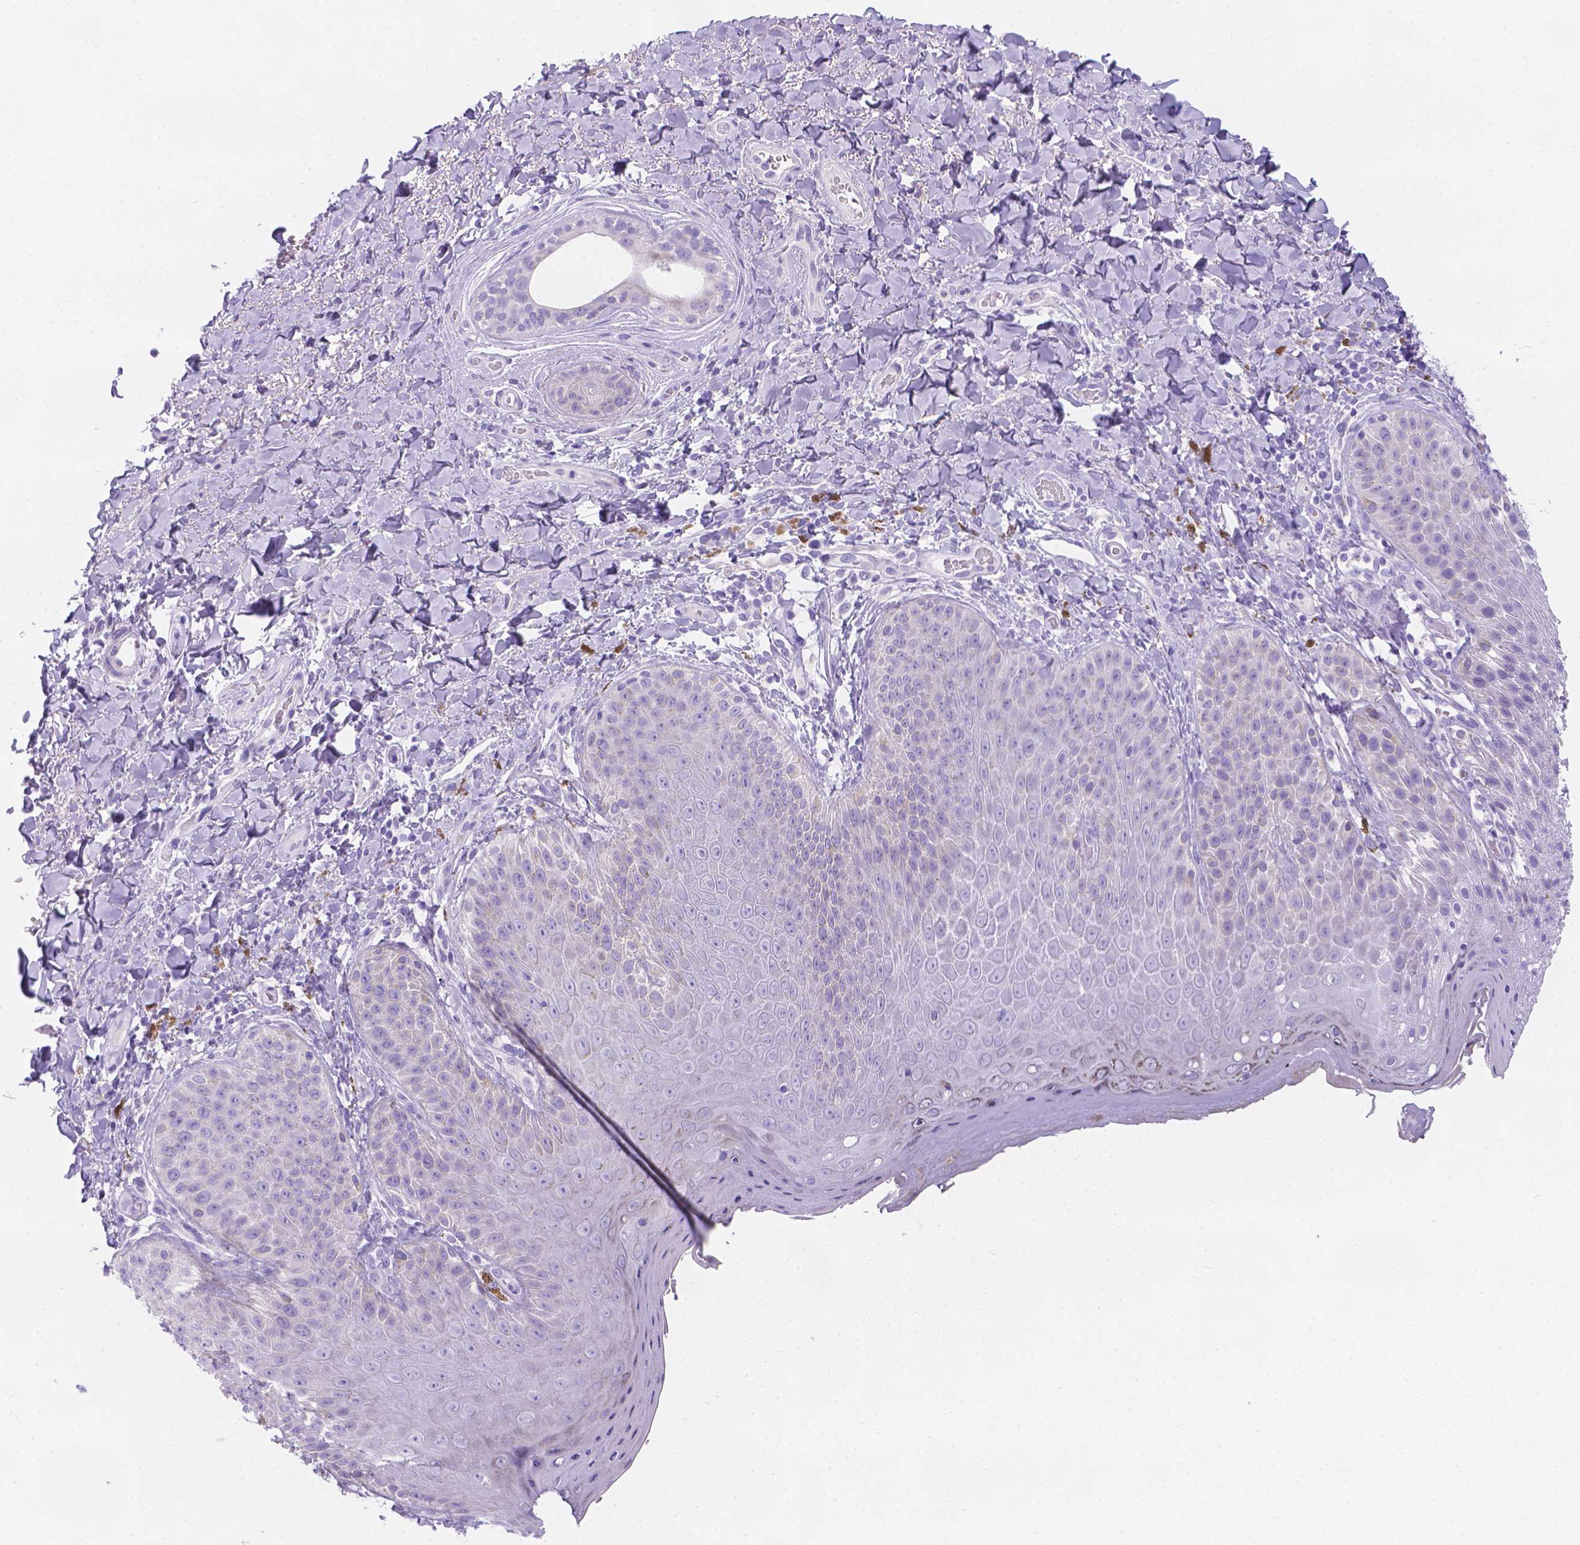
{"staining": {"intensity": "negative", "quantity": "none", "location": "none"}, "tissue": "skin", "cell_type": "Epidermal cells", "image_type": "normal", "snomed": [{"axis": "morphology", "description": "Normal tissue, NOS"}, {"axis": "topography", "description": "Anal"}], "caption": "DAB immunohistochemical staining of benign skin demonstrates no significant positivity in epidermal cells.", "gene": "MLN", "patient": {"sex": "male", "age": 53}}